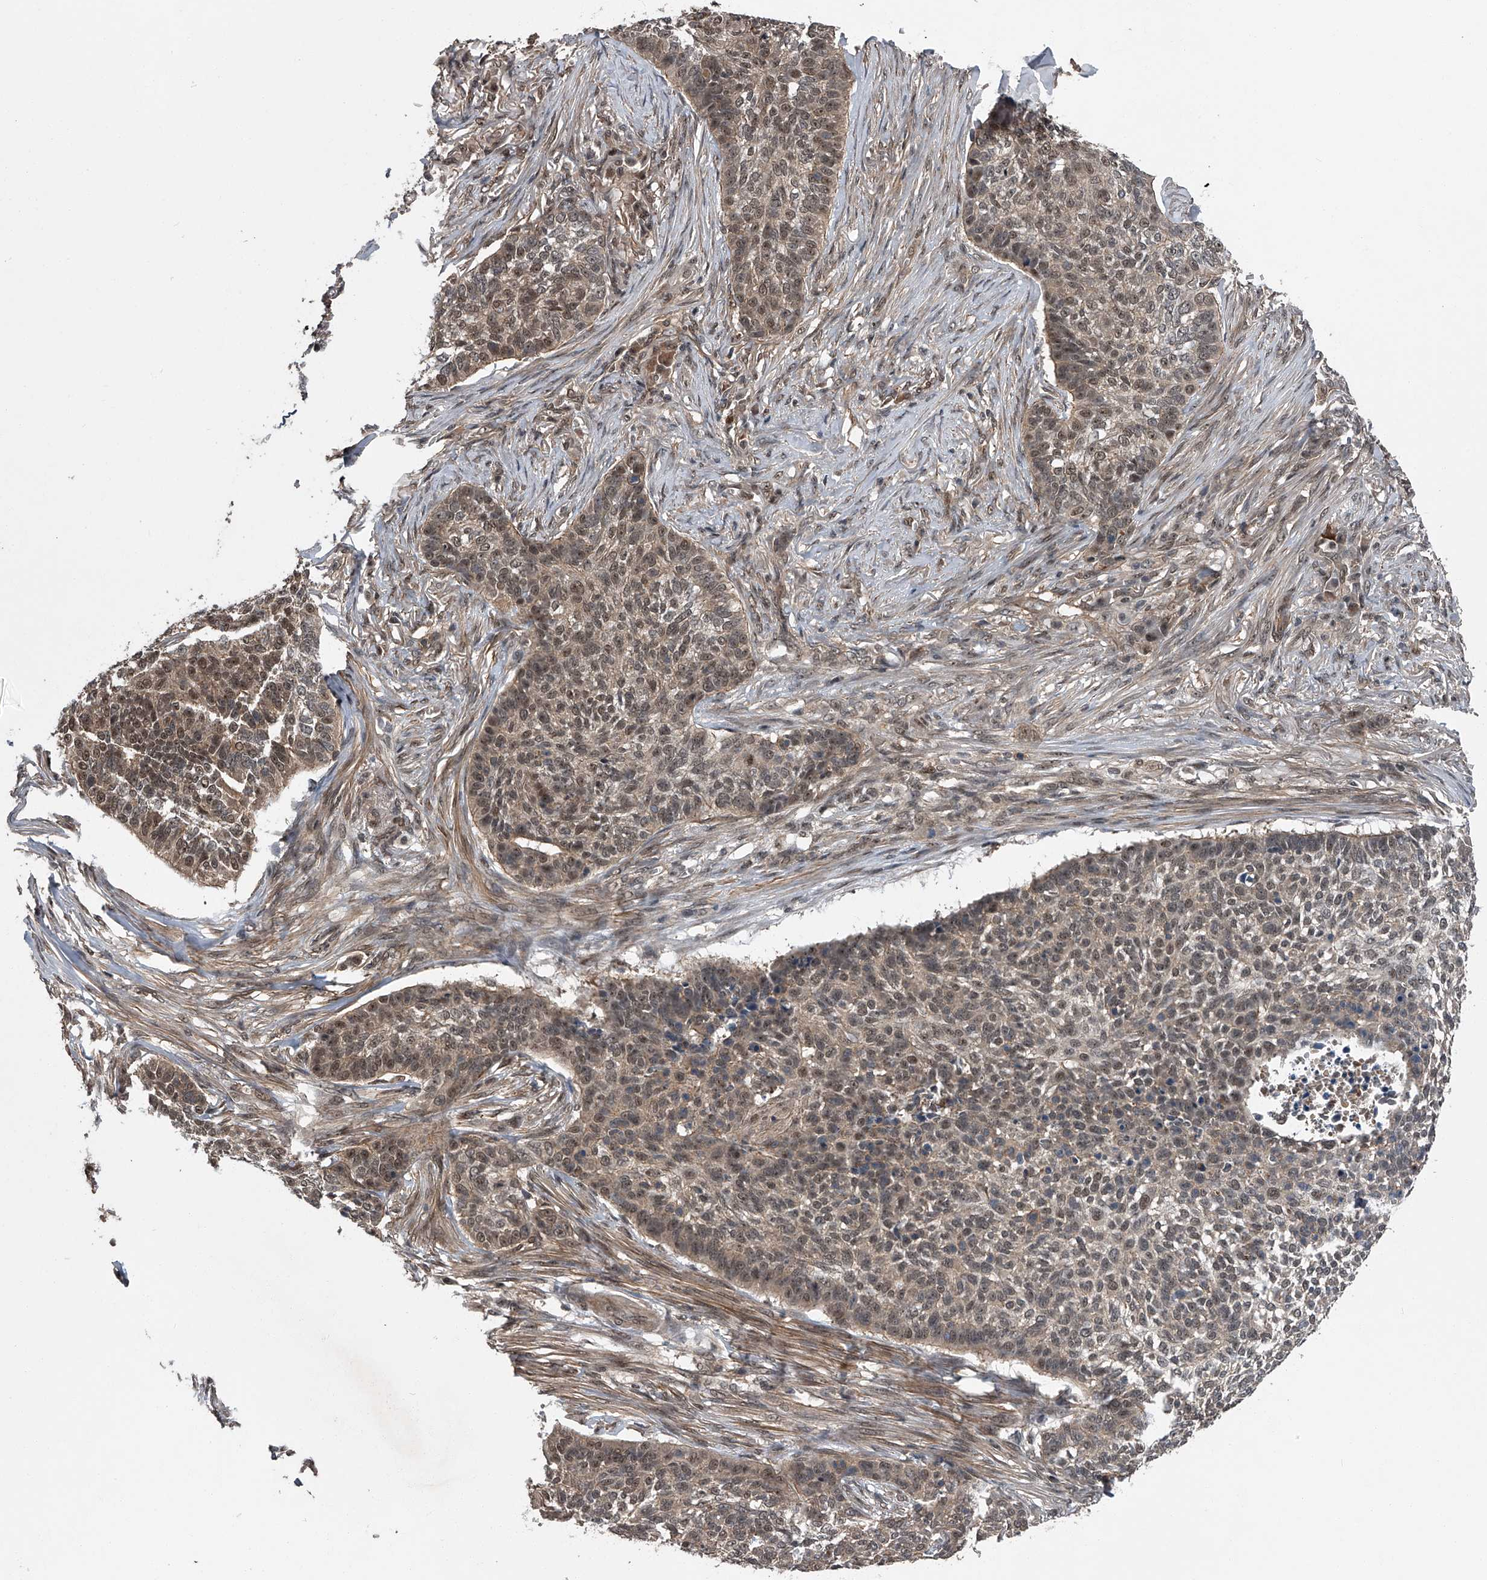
{"staining": {"intensity": "moderate", "quantity": ">75%", "location": "nuclear"}, "tissue": "skin cancer", "cell_type": "Tumor cells", "image_type": "cancer", "snomed": [{"axis": "morphology", "description": "Basal cell carcinoma"}, {"axis": "topography", "description": "Skin"}], "caption": "This micrograph shows IHC staining of human skin basal cell carcinoma, with medium moderate nuclear staining in approximately >75% of tumor cells.", "gene": "SLC12A8", "patient": {"sex": "male", "age": 85}}